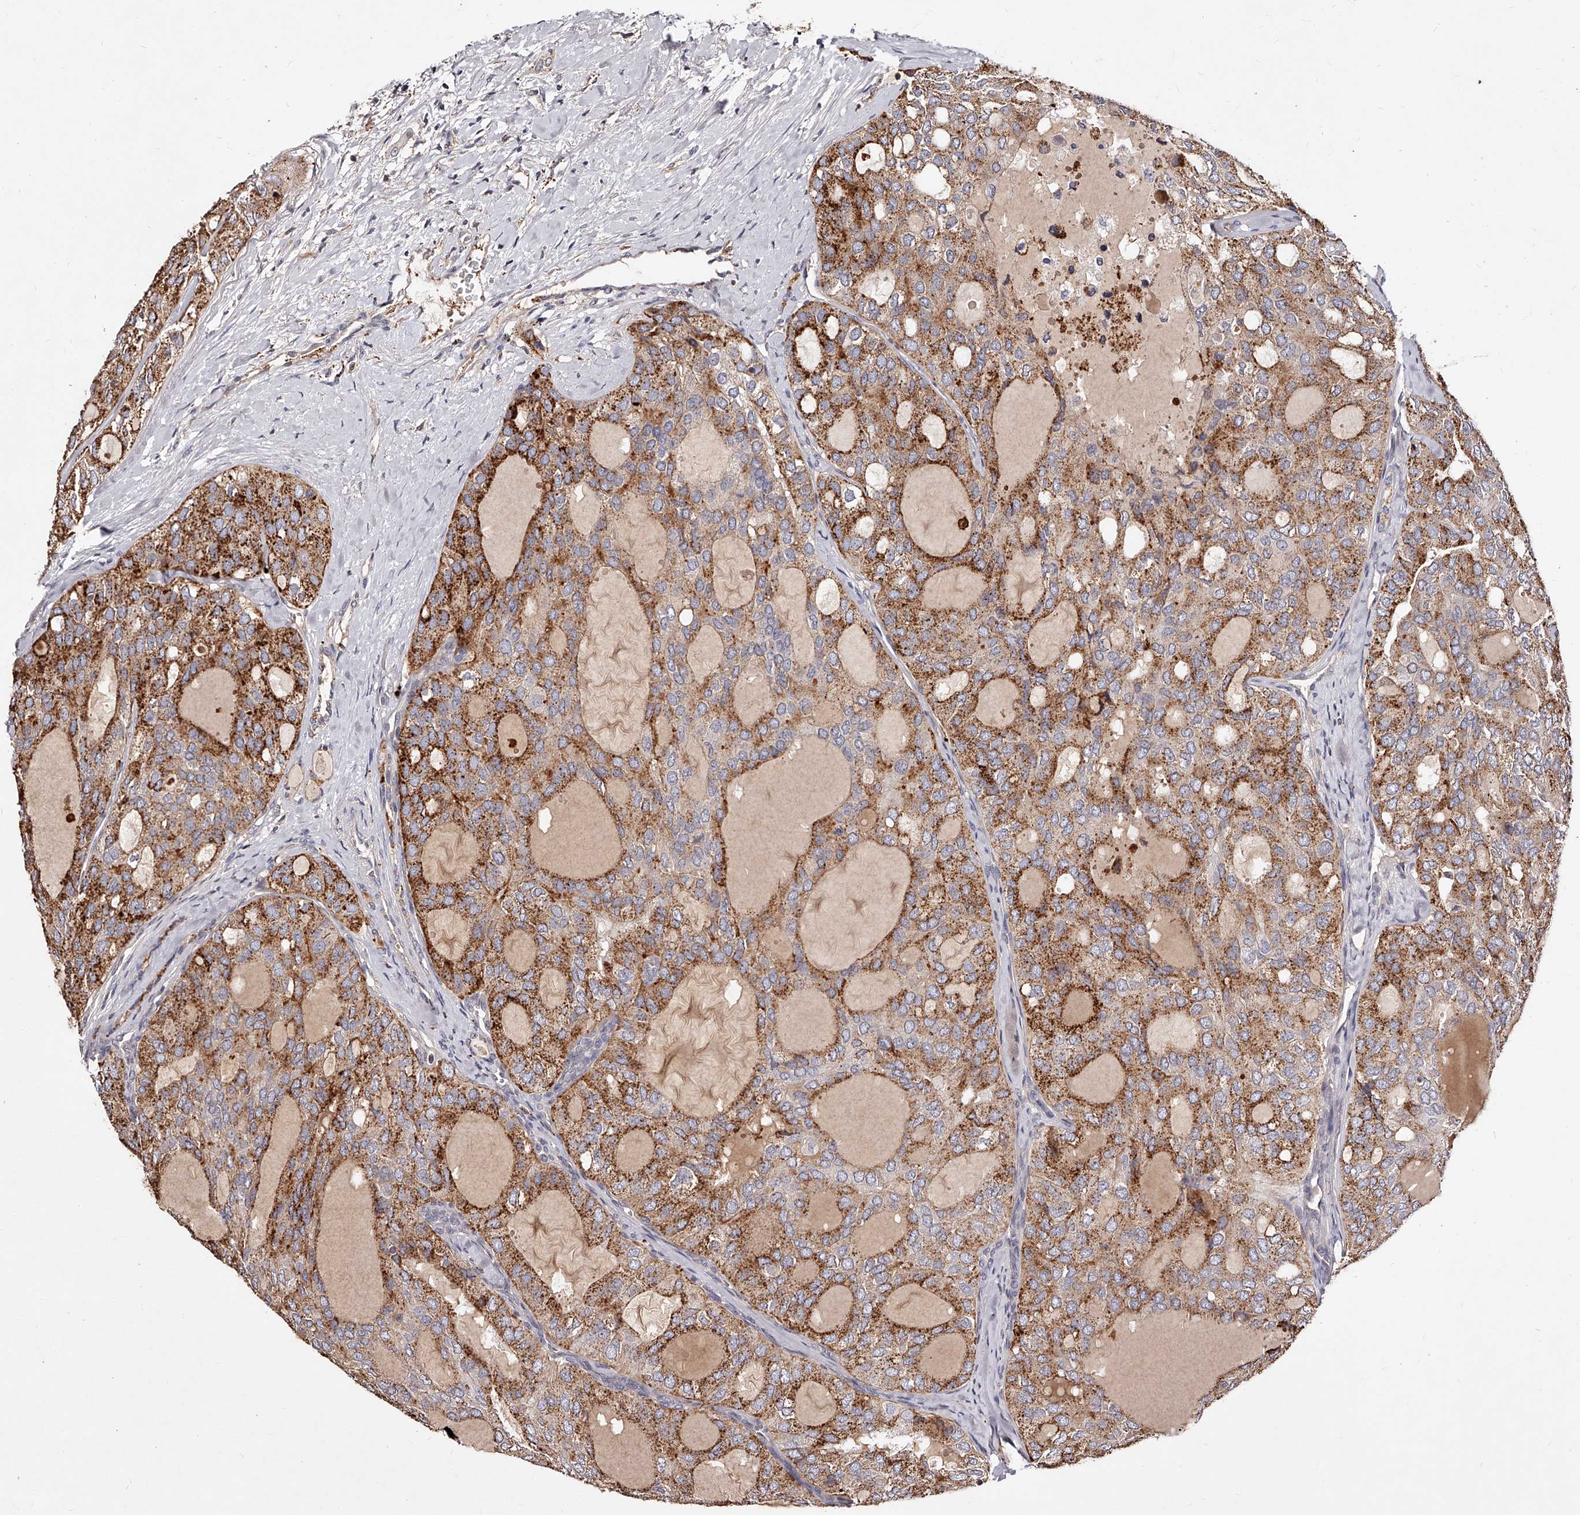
{"staining": {"intensity": "moderate", "quantity": ">75%", "location": "cytoplasmic/membranous"}, "tissue": "thyroid cancer", "cell_type": "Tumor cells", "image_type": "cancer", "snomed": [{"axis": "morphology", "description": "Follicular adenoma carcinoma, NOS"}, {"axis": "topography", "description": "Thyroid gland"}], "caption": "The micrograph displays immunohistochemical staining of follicular adenoma carcinoma (thyroid). There is moderate cytoplasmic/membranous staining is present in about >75% of tumor cells.", "gene": "PHACTR1", "patient": {"sex": "male", "age": 75}}